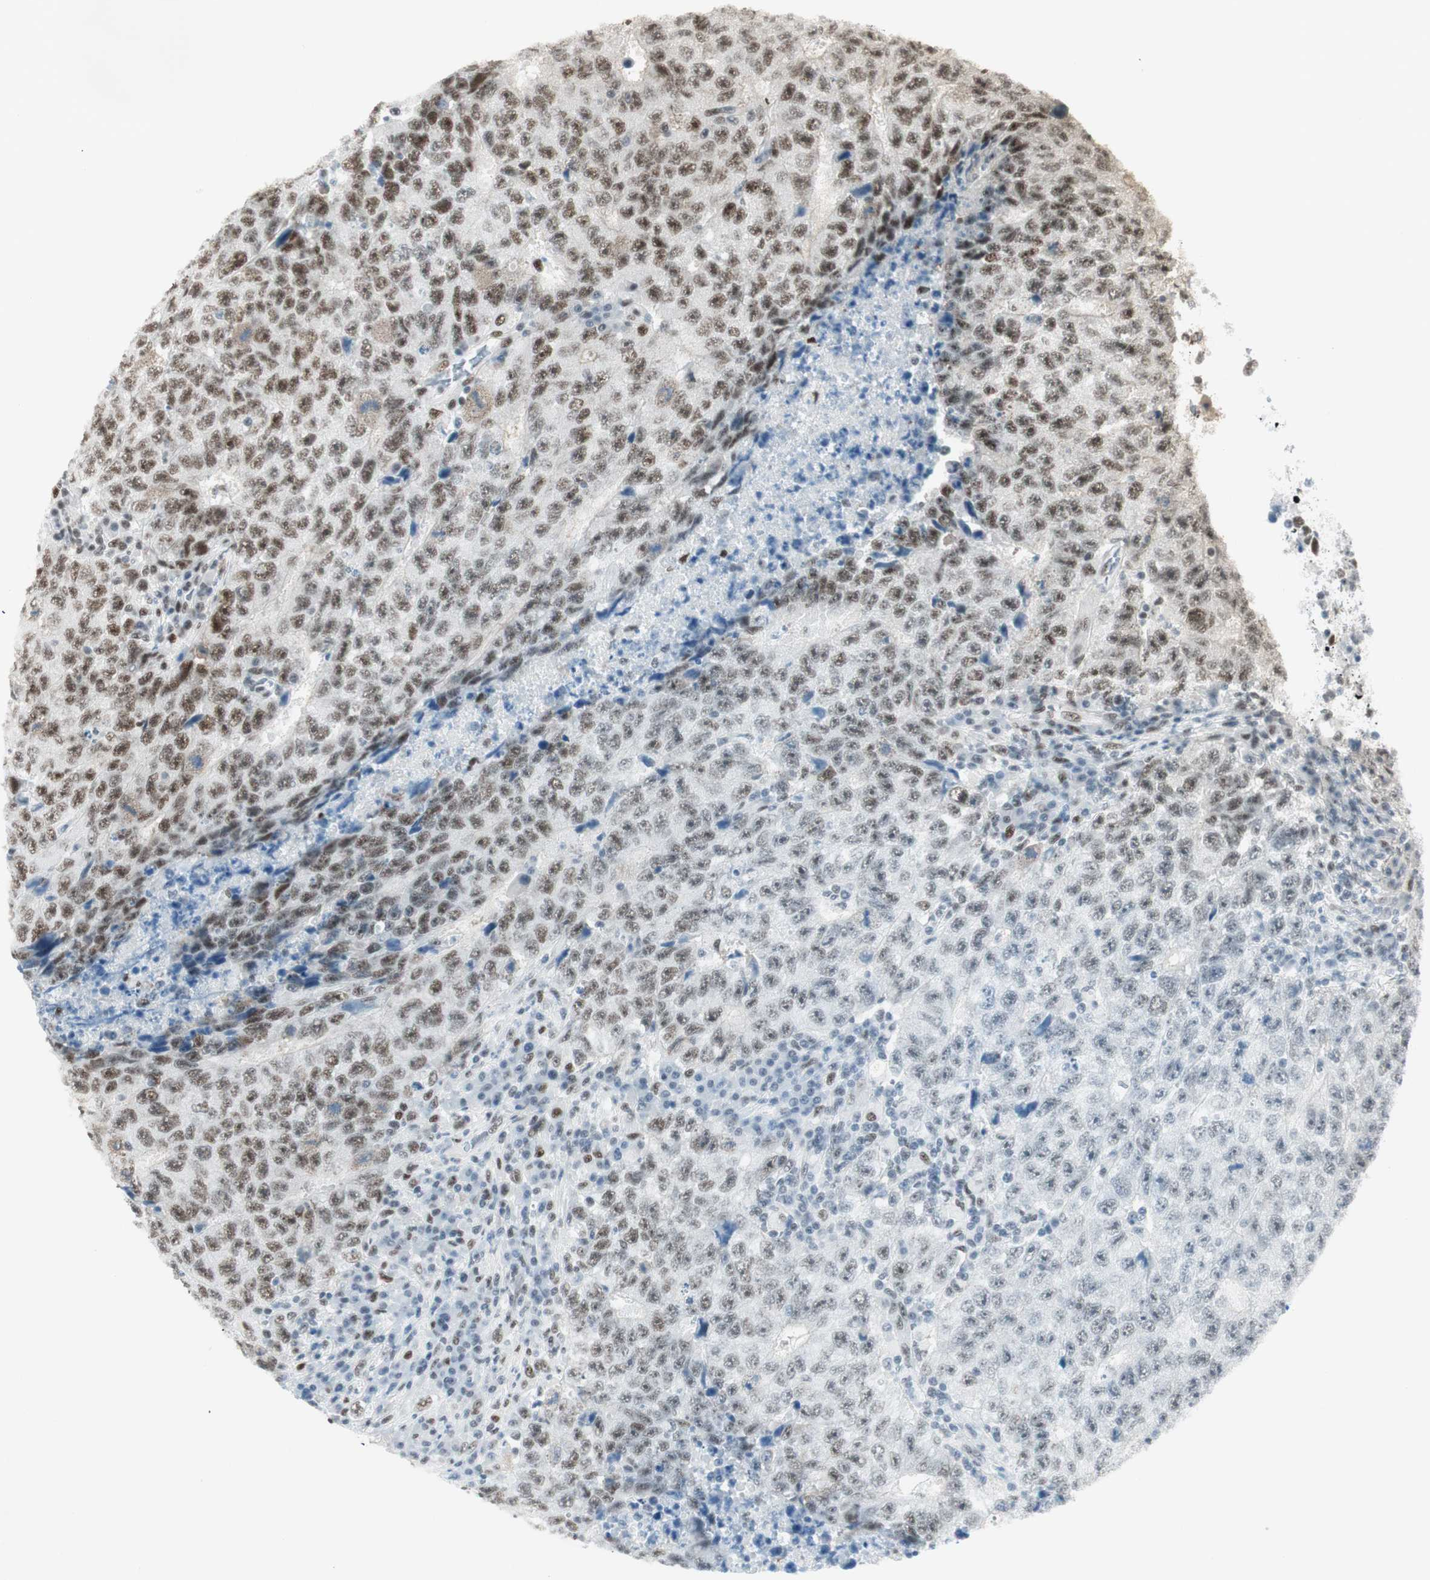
{"staining": {"intensity": "strong", "quantity": ">75%", "location": "nuclear"}, "tissue": "testis cancer", "cell_type": "Tumor cells", "image_type": "cancer", "snomed": [{"axis": "morphology", "description": "Necrosis, NOS"}, {"axis": "morphology", "description": "Carcinoma, Embryonal, NOS"}, {"axis": "topography", "description": "Testis"}], "caption": "Immunohistochemistry histopathology image of embryonal carcinoma (testis) stained for a protein (brown), which reveals high levels of strong nuclear expression in approximately >75% of tumor cells.", "gene": "HEXIM1", "patient": {"sex": "male", "age": 19}}